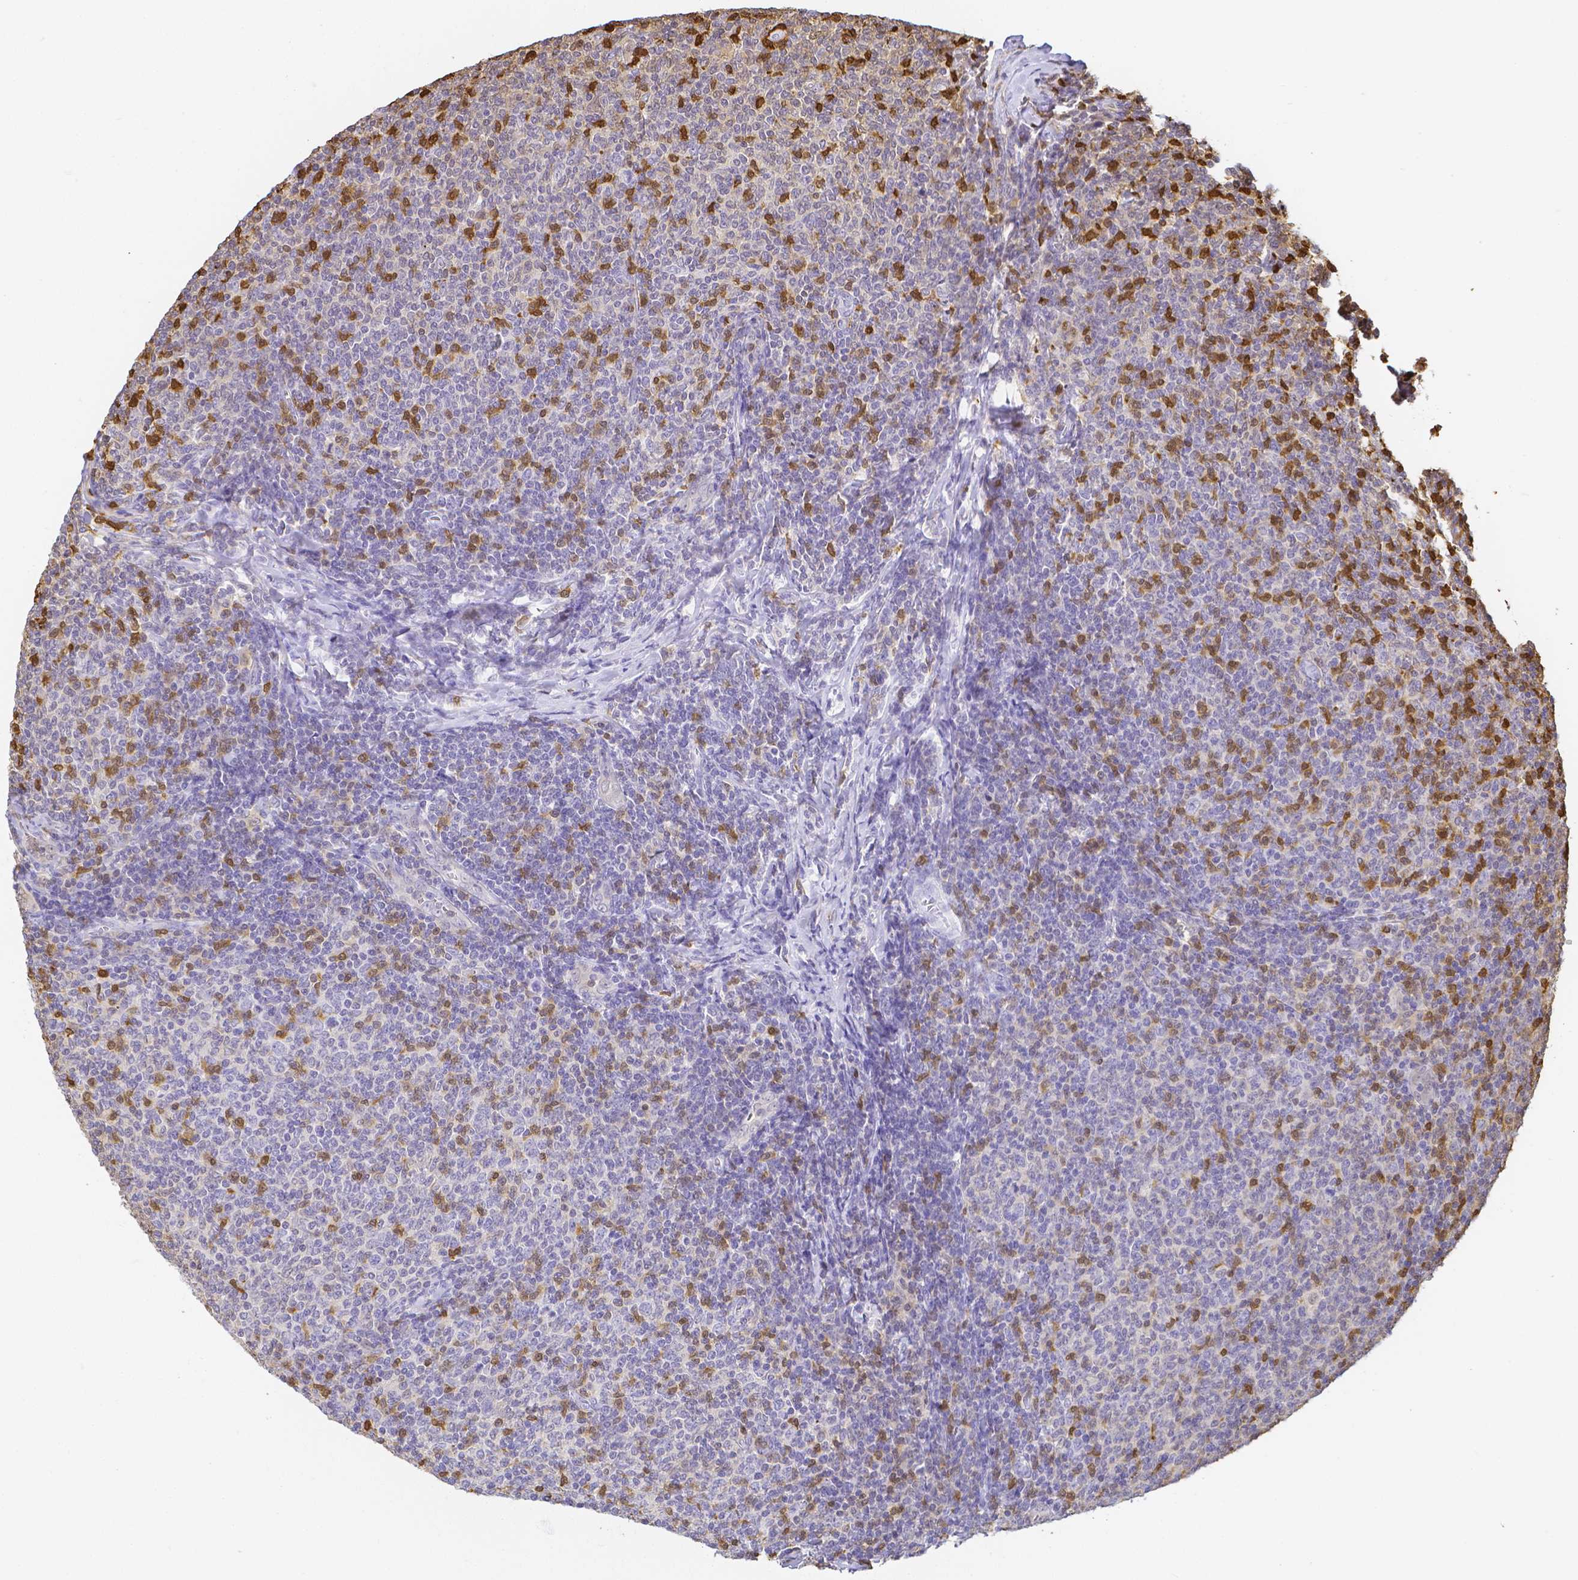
{"staining": {"intensity": "negative", "quantity": "none", "location": "none"}, "tissue": "lymphoma", "cell_type": "Tumor cells", "image_type": "cancer", "snomed": [{"axis": "morphology", "description": "Malignant lymphoma, non-Hodgkin's type, Low grade"}, {"axis": "topography", "description": "Lymph node"}], "caption": "This is an immunohistochemistry micrograph of human lymphoma. There is no expression in tumor cells.", "gene": "COTL1", "patient": {"sex": "male", "age": 52}}